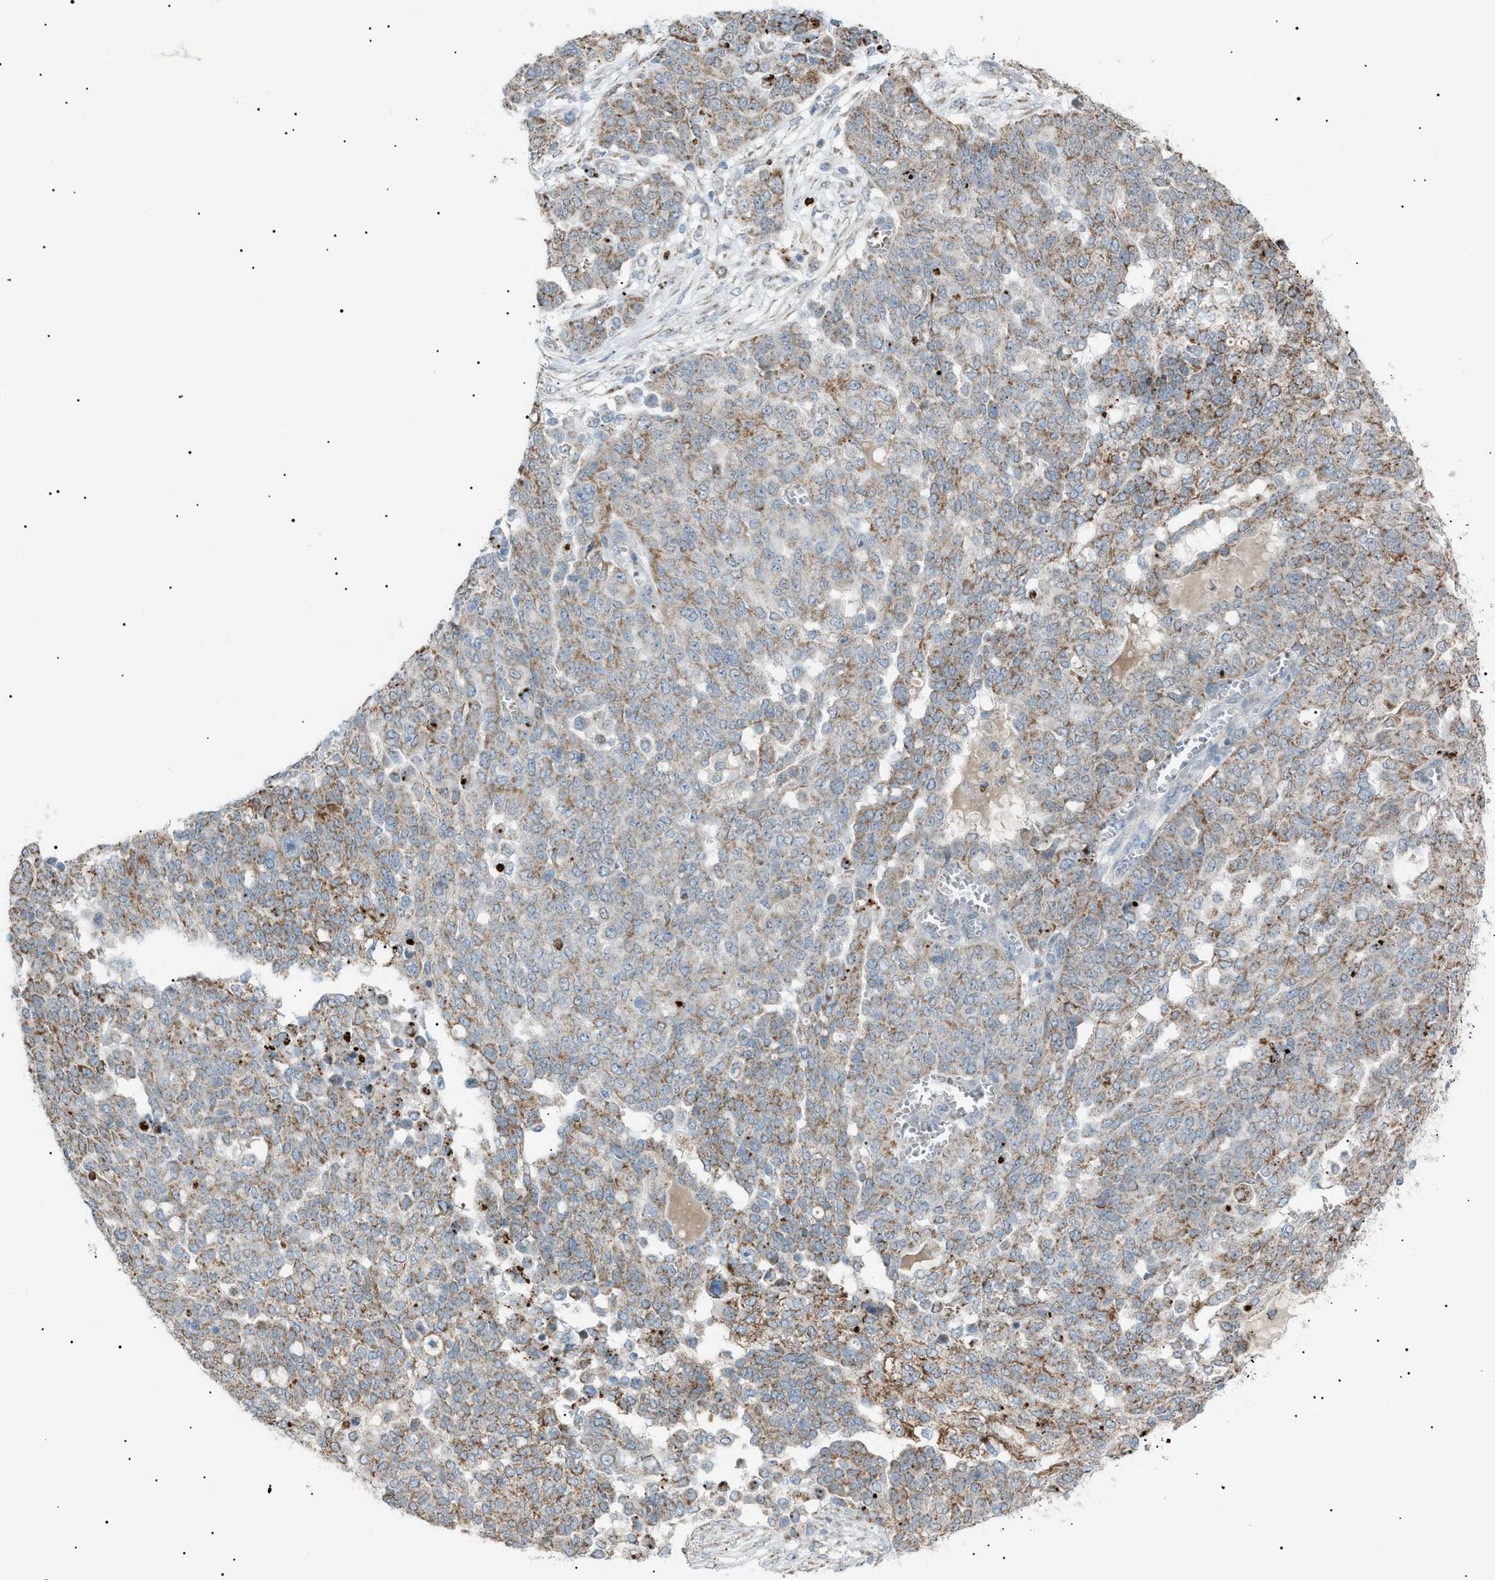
{"staining": {"intensity": "moderate", "quantity": "<25%", "location": "cytoplasmic/membranous"}, "tissue": "ovarian cancer", "cell_type": "Tumor cells", "image_type": "cancer", "snomed": [{"axis": "morphology", "description": "Cystadenocarcinoma, serous, NOS"}, {"axis": "topography", "description": "Soft tissue"}, {"axis": "topography", "description": "Ovary"}], "caption": "Protein staining of ovarian cancer tissue displays moderate cytoplasmic/membranous positivity in approximately <25% of tumor cells.", "gene": "ZNF516", "patient": {"sex": "female", "age": 57}}